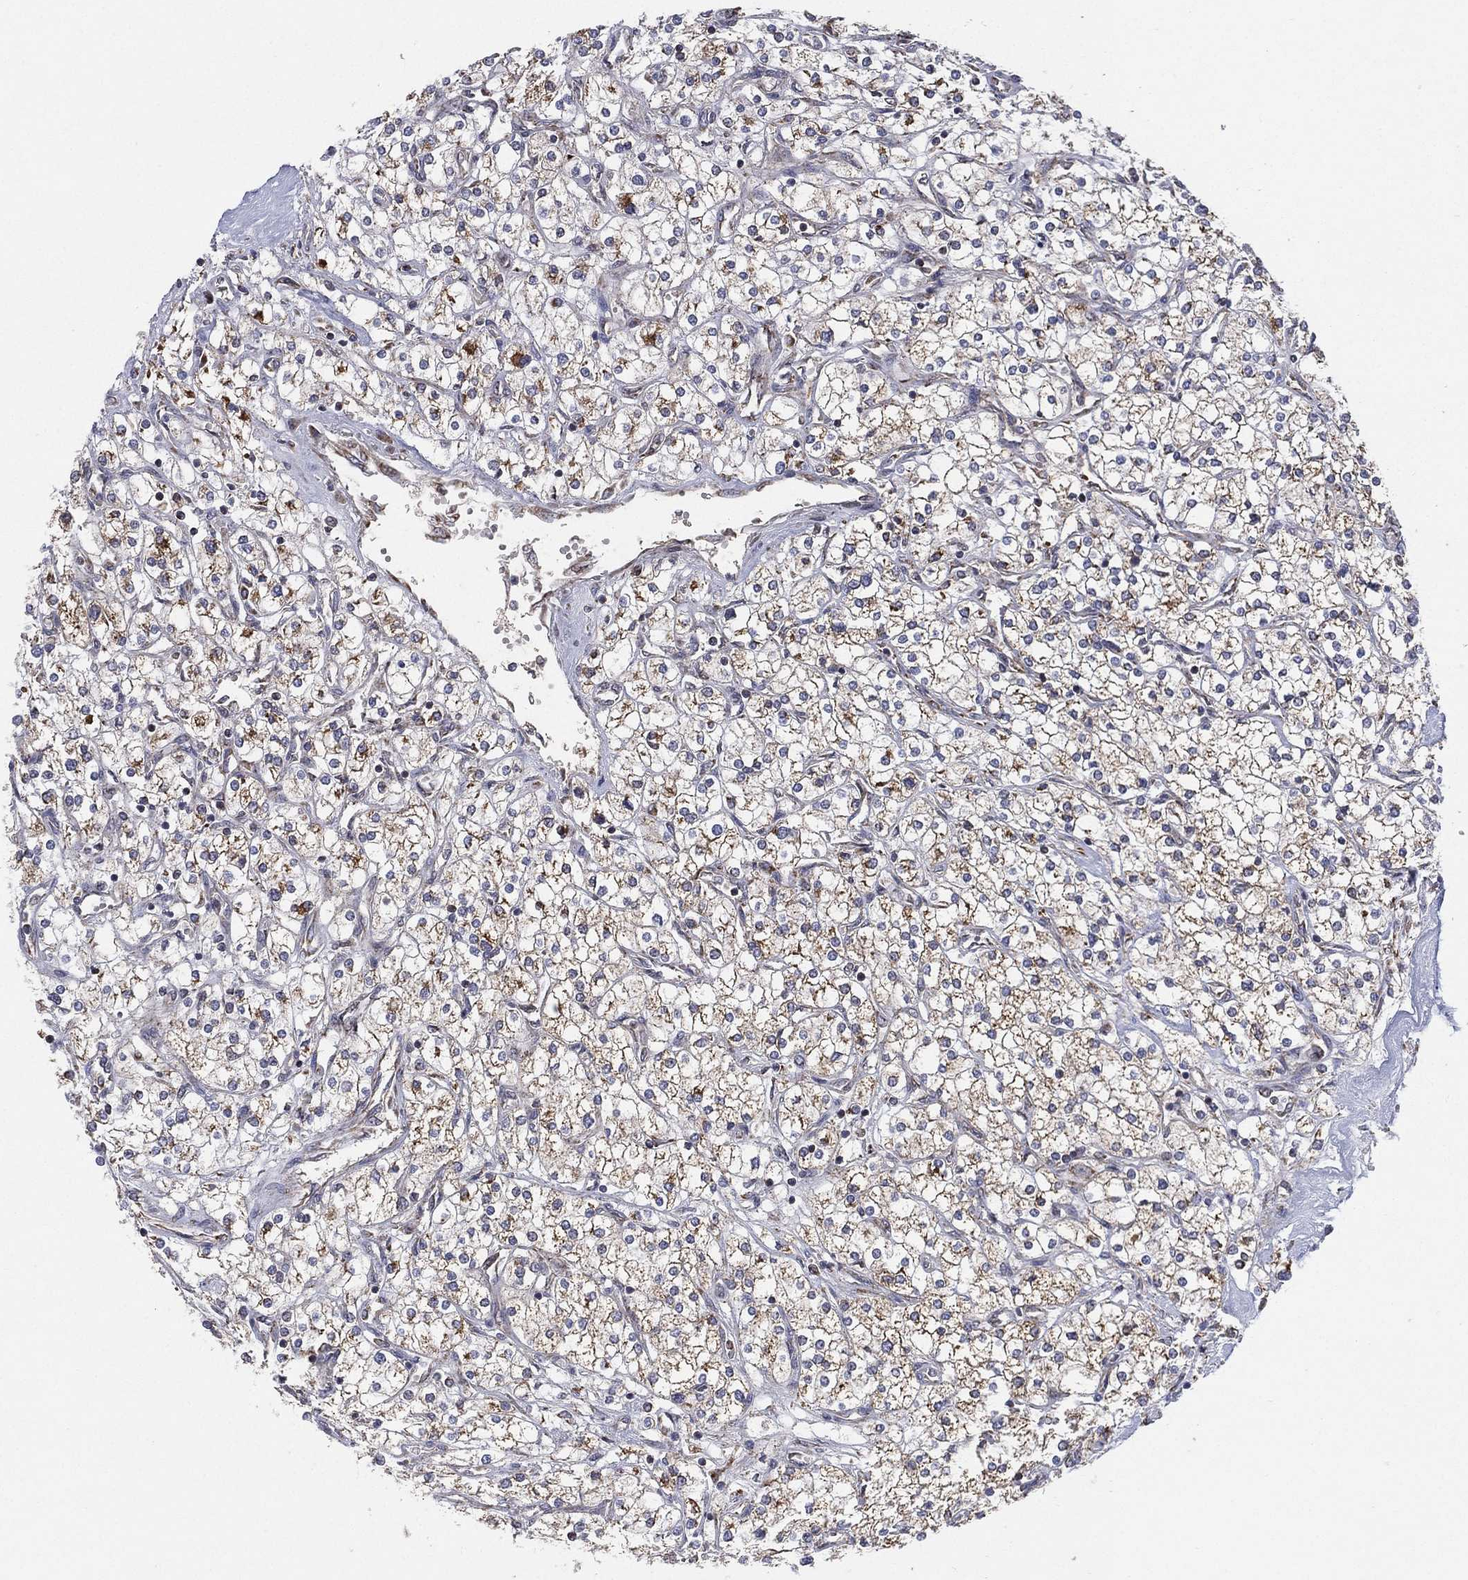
{"staining": {"intensity": "moderate", "quantity": ">75%", "location": "cytoplasmic/membranous"}, "tissue": "renal cancer", "cell_type": "Tumor cells", "image_type": "cancer", "snomed": [{"axis": "morphology", "description": "Adenocarcinoma, NOS"}, {"axis": "topography", "description": "Kidney"}], "caption": "A photomicrograph of renal cancer (adenocarcinoma) stained for a protein exhibits moderate cytoplasmic/membranous brown staining in tumor cells.", "gene": "PSMG4", "patient": {"sex": "male", "age": 80}}